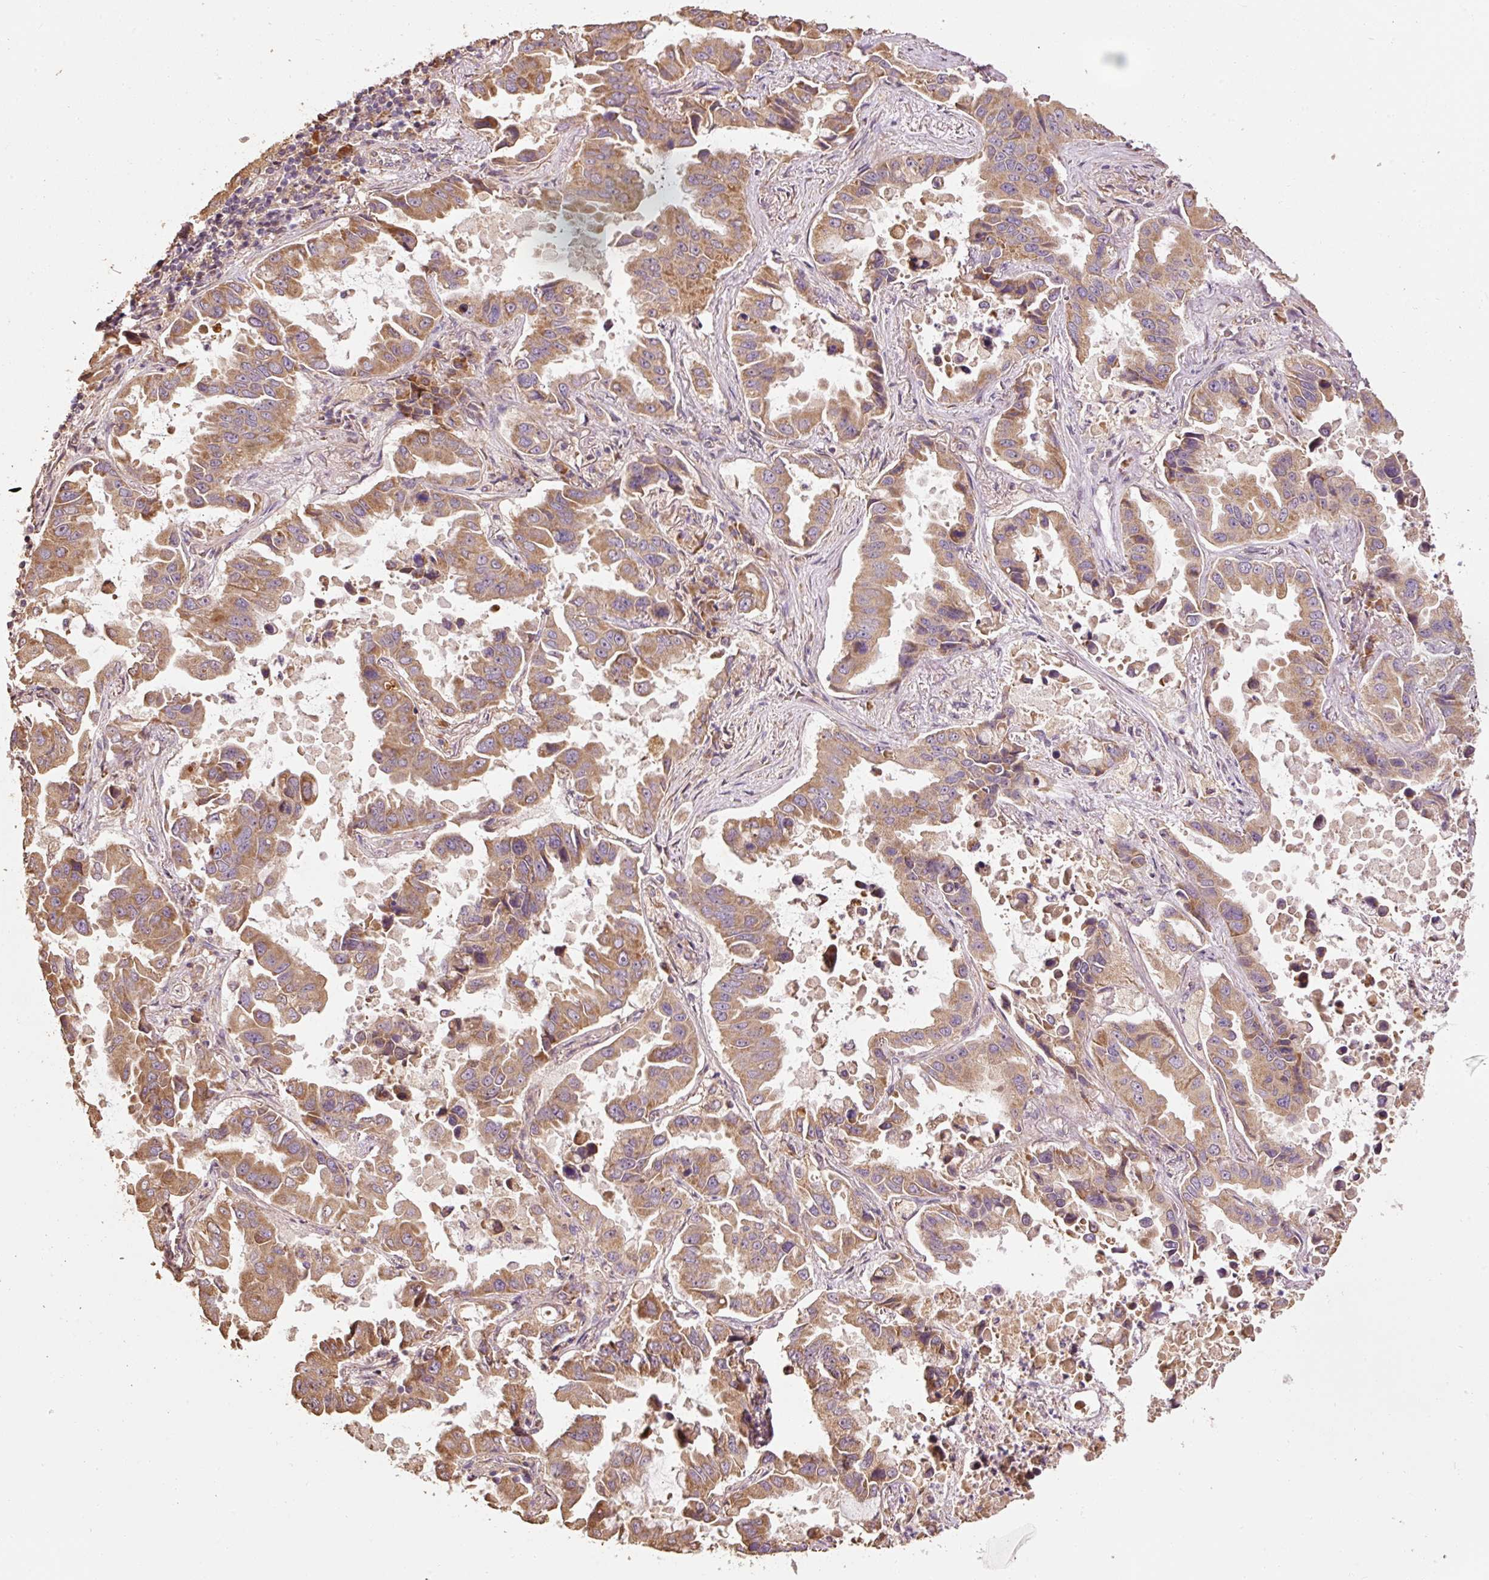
{"staining": {"intensity": "moderate", "quantity": ">75%", "location": "cytoplasmic/membranous"}, "tissue": "lung cancer", "cell_type": "Tumor cells", "image_type": "cancer", "snomed": [{"axis": "morphology", "description": "Adenocarcinoma, NOS"}, {"axis": "topography", "description": "Lung"}], "caption": "Lung adenocarcinoma stained with DAB (3,3'-diaminobenzidine) IHC shows medium levels of moderate cytoplasmic/membranous positivity in approximately >75% of tumor cells. (Stains: DAB (3,3'-diaminobenzidine) in brown, nuclei in blue, Microscopy: brightfield microscopy at high magnification).", "gene": "EFHC1", "patient": {"sex": "male", "age": 64}}